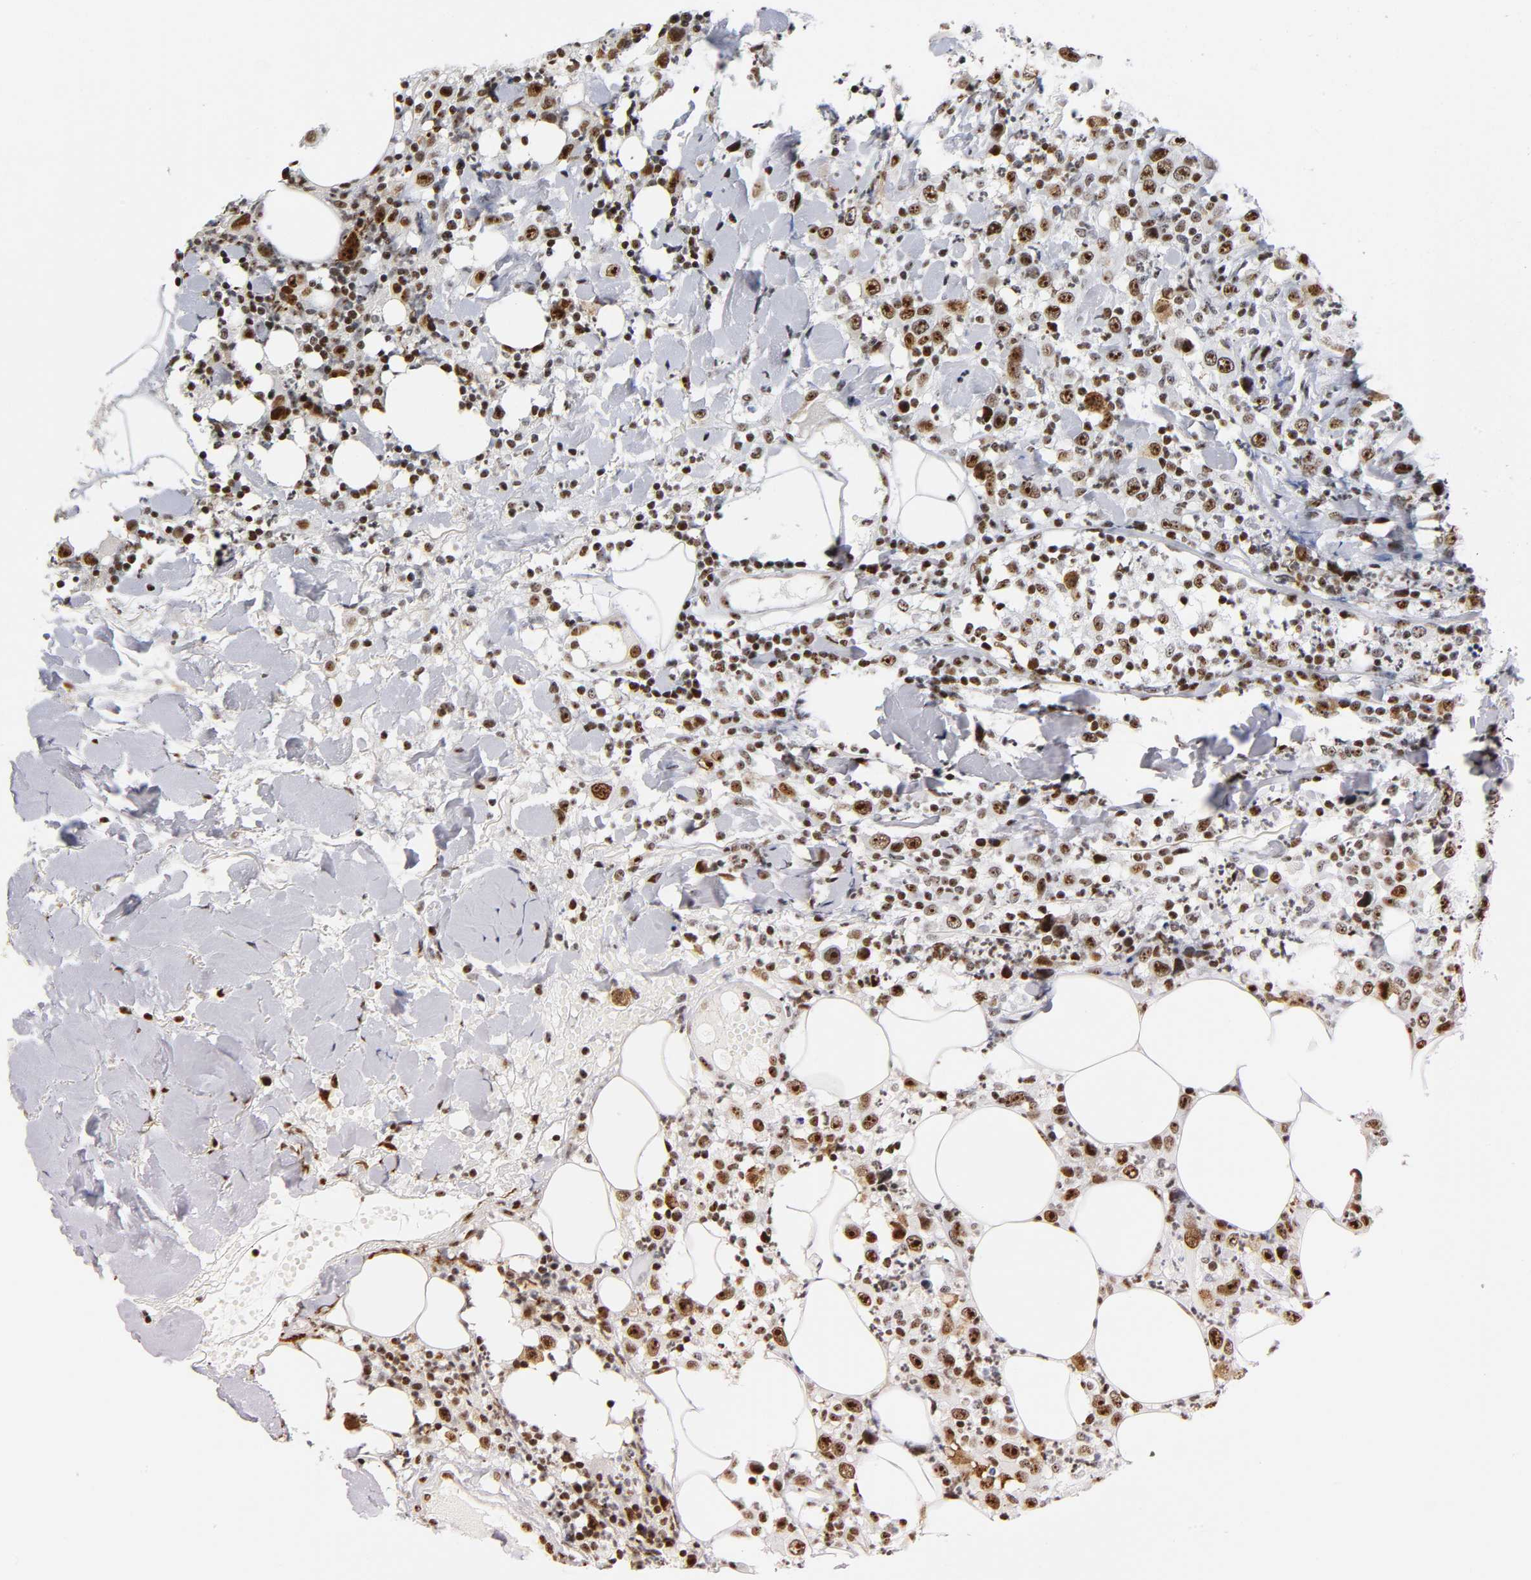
{"staining": {"intensity": "strong", "quantity": ">75%", "location": "nuclear"}, "tissue": "thyroid cancer", "cell_type": "Tumor cells", "image_type": "cancer", "snomed": [{"axis": "morphology", "description": "Carcinoma, NOS"}, {"axis": "topography", "description": "Thyroid gland"}], "caption": "Approximately >75% of tumor cells in human thyroid carcinoma show strong nuclear protein positivity as visualized by brown immunohistochemical staining.", "gene": "UBTF", "patient": {"sex": "female", "age": 77}}